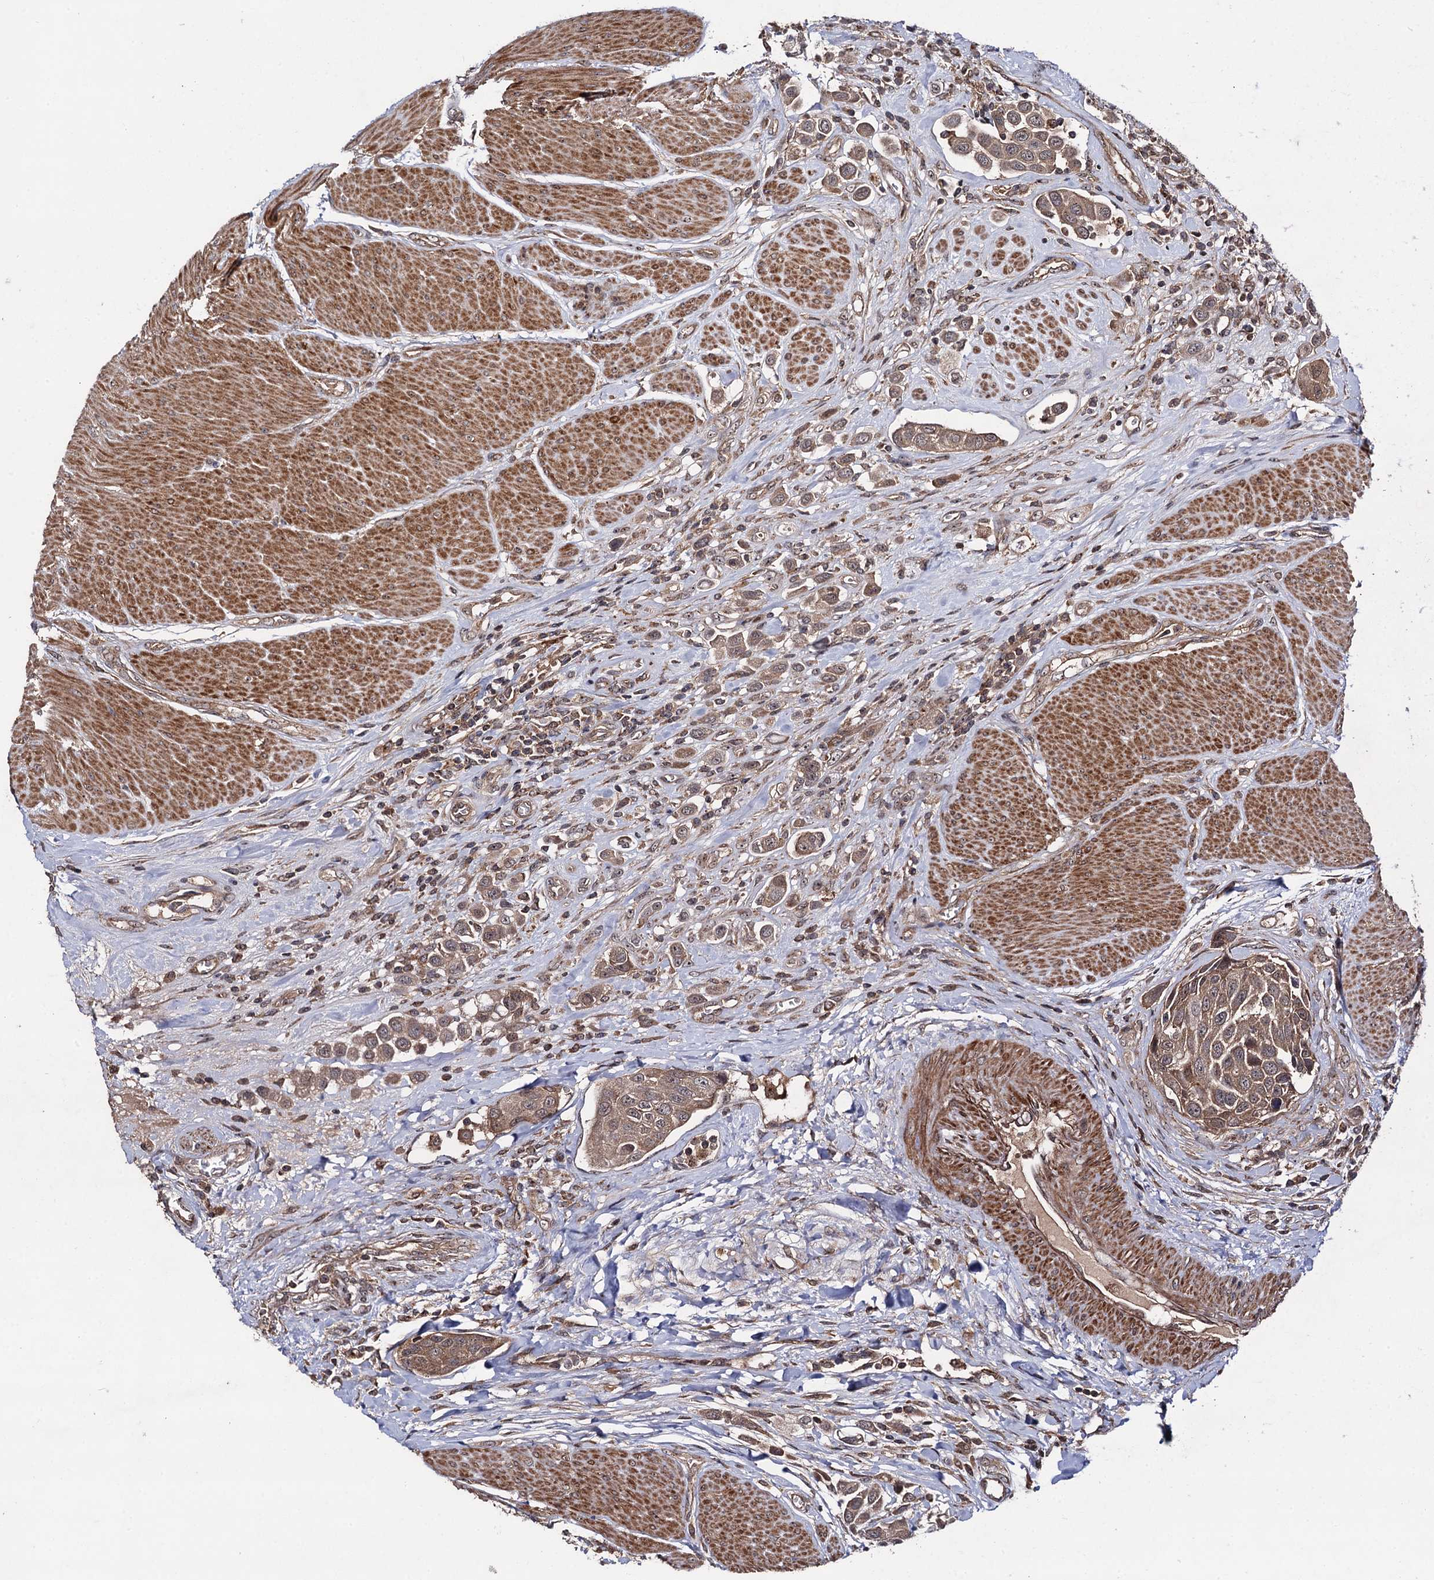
{"staining": {"intensity": "moderate", "quantity": ">75%", "location": "cytoplasmic/membranous"}, "tissue": "urothelial cancer", "cell_type": "Tumor cells", "image_type": "cancer", "snomed": [{"axis": "morphology", "description": "Urothelial carcinoma, High grade"}, {"axis": "topography", "description": "Urinary bladder"}], "caption": "An immunohistochemistry (IHC) photomicrograph of tumor tissue is shown. Protein staining in brown labels moderate cytoplasmic/membranous positivity in high-grade urothelial carcinoma within tumor cells. (DAB (3,3'-diaminobenzidine) = brown stain, brightfield microscopy at high magnification).", "gene": "KXD1", "patient": {"sex": "male", "age": 50}}